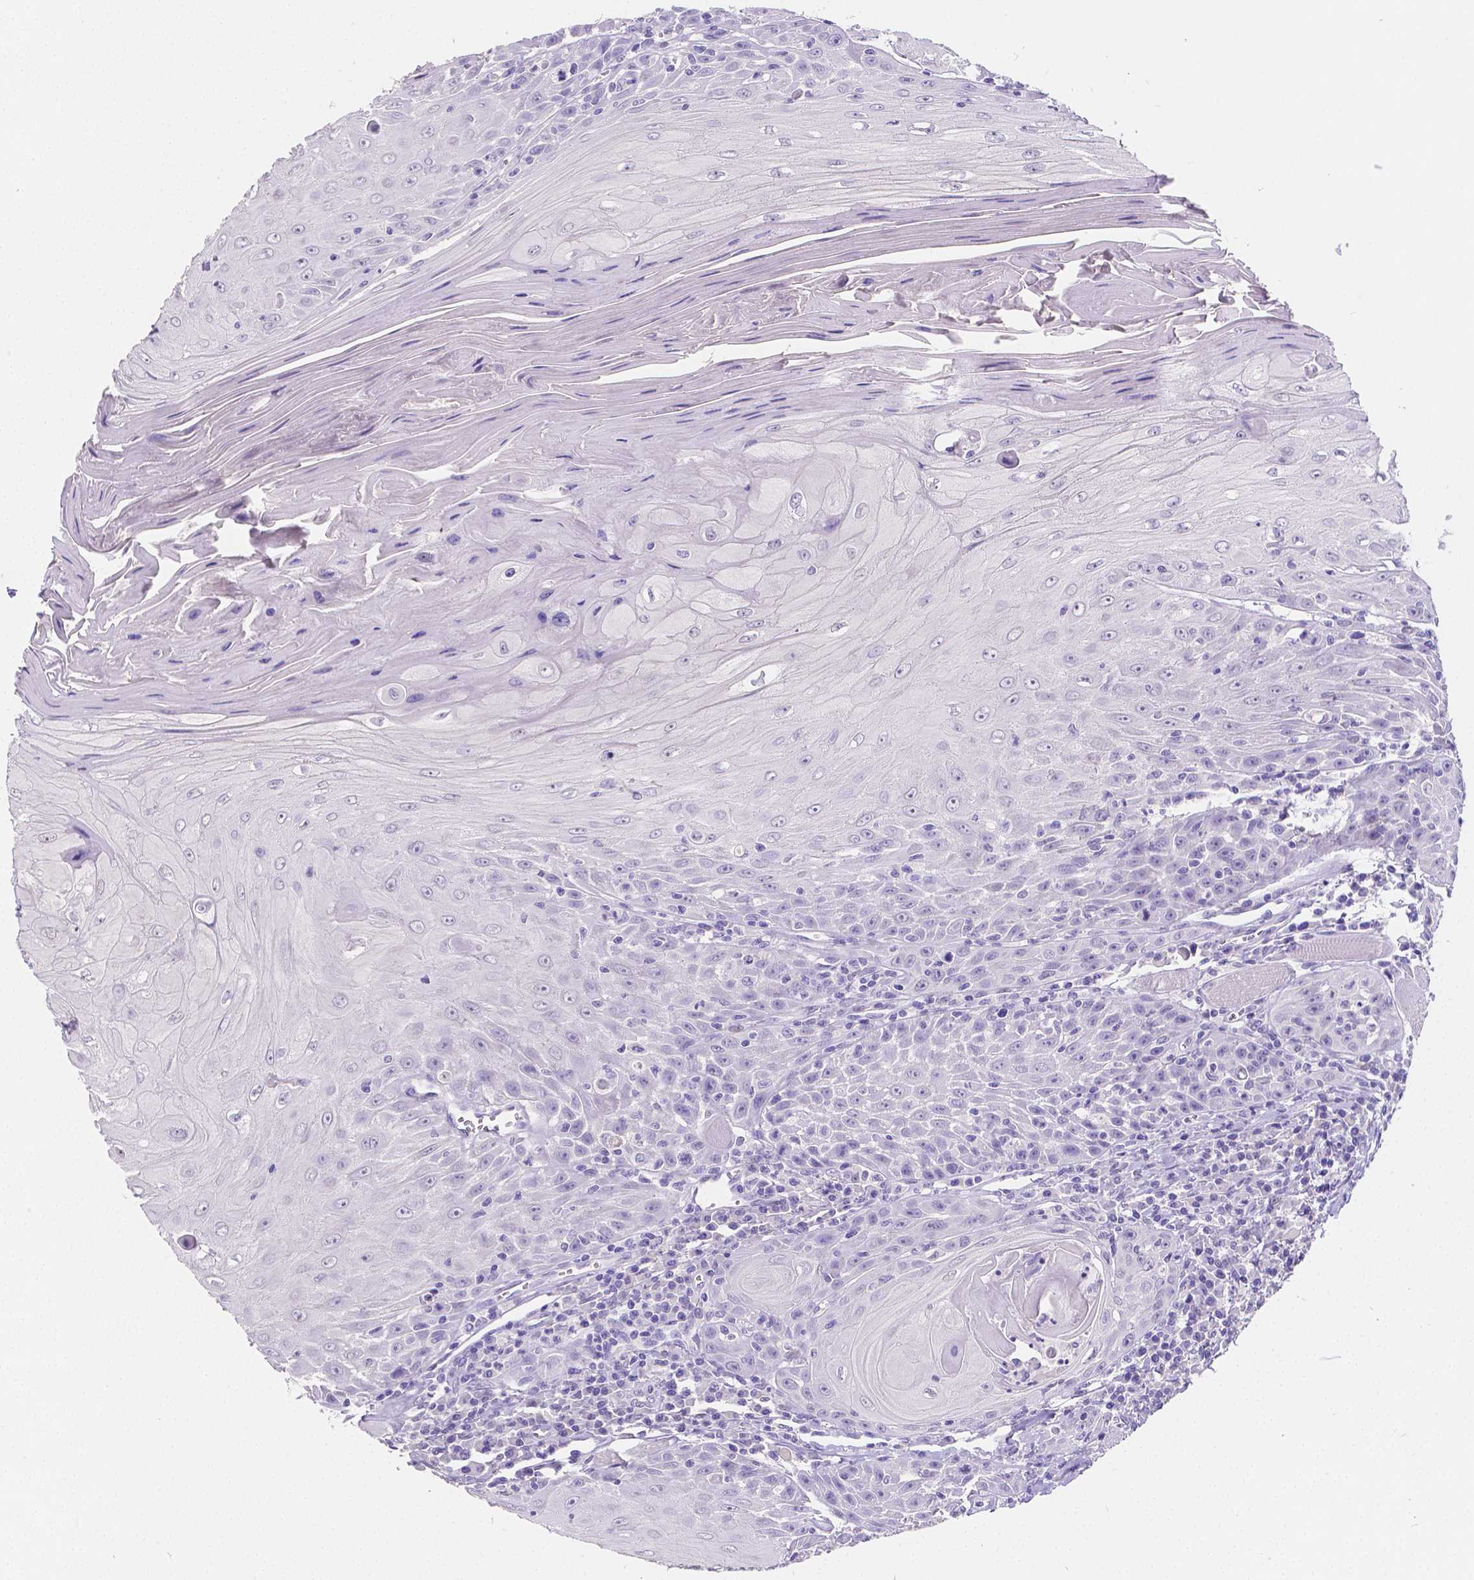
{"staining": {"intensity": "negative", "quantity": "none", "location": "none"}, "tissue": "head and neck cancer", "cell_type": "Tumor cells", "image_type": "cancer", "snomed": [{"axis": "morphology", "description": "Squamous cell carcinoma, NOS"}, {"axis": "topography", "description": "Head-Neck"}], "caption": "This is an IHC histopathology image of head and neck squamous cell carcinoma. There is no expression in tumor cells.", "gene": "SATB2", "patient": {"sex": "male", "age": 52}}